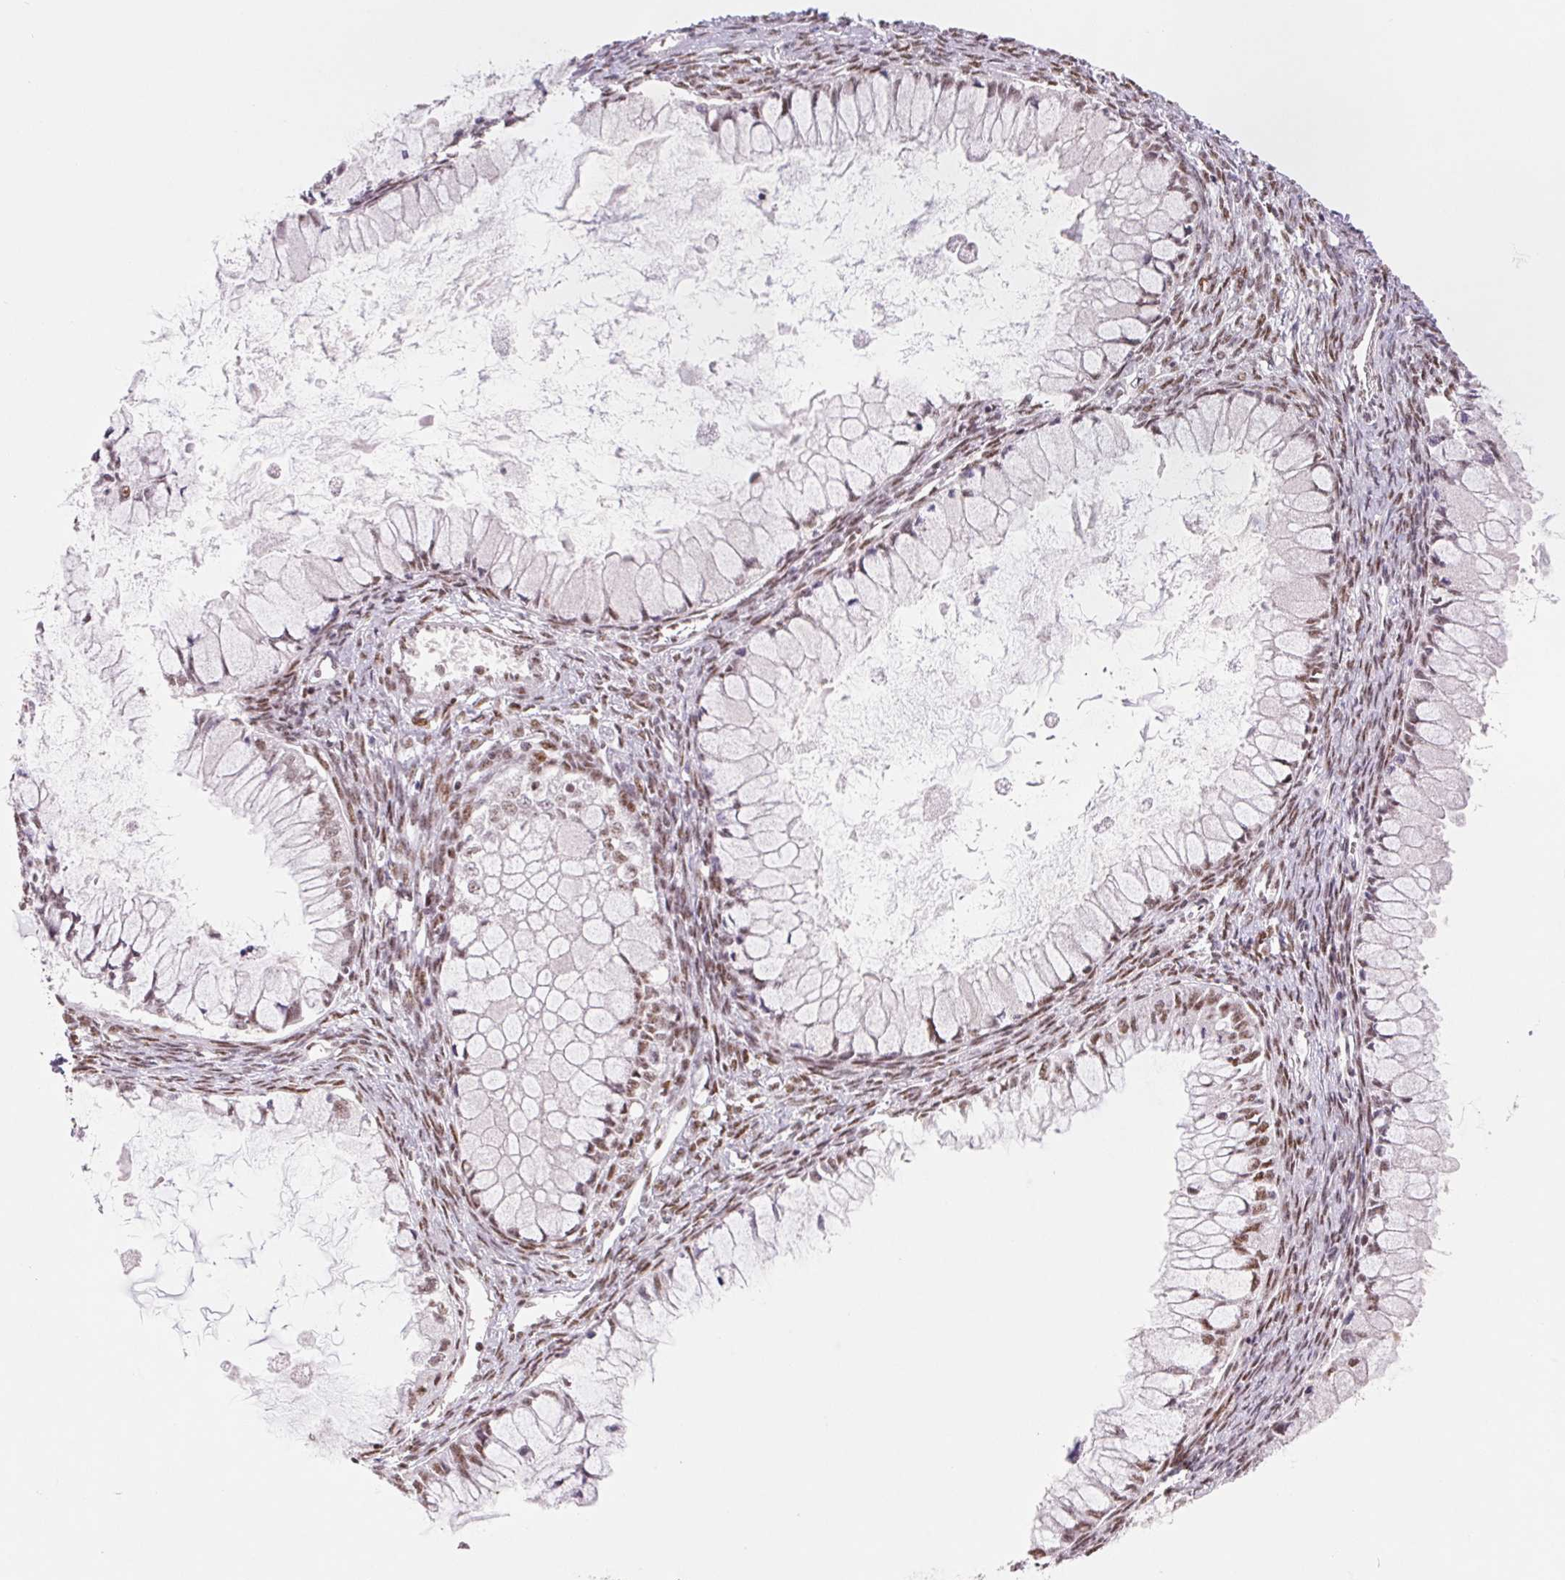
{"staining": {"intensity": "moderate", "quantity": "25%-75%", "location": "nuclear"}, "tissue": "ovarian cancer", "cell_type": "Tumor cells", "image_type": "cancer", "snomed": [{"axis": "morphology", "description": "Cystadenocarcinoma, mucinous, NOS"}, {"axis": "topography", "description": "Ovary"}], "caption": "Approximately 25%-75% of tumor cells in ovarian cancer (mucinous cystadenocarcinoma) reveal moderate nuclear protein expression as visualized by brown immunohistochemical staining.", "gene": "SREK1", "patient": {"sex": "female", "age": 34}}